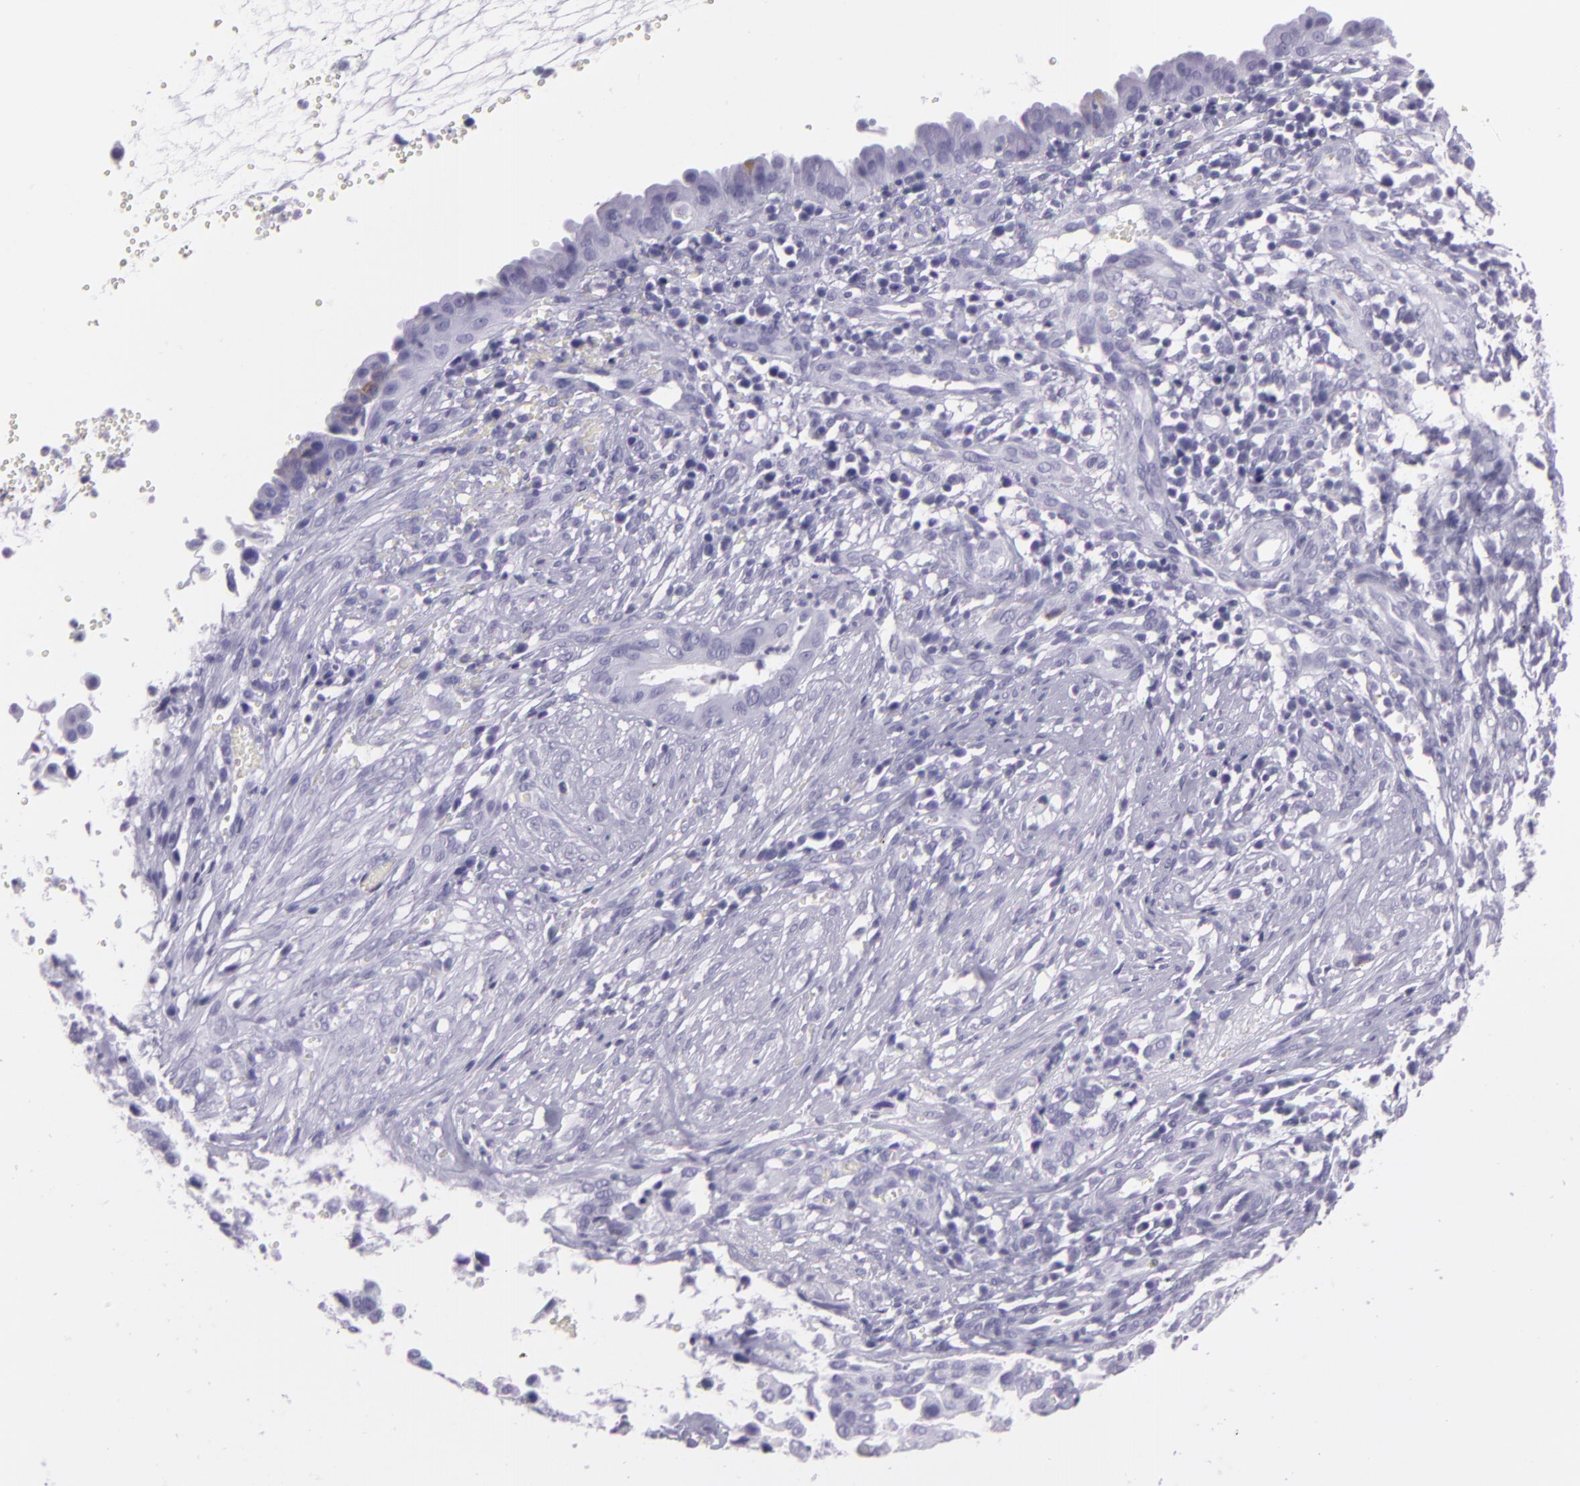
{"staining": {"intensity": "negative", "quantity": "none", "location": "none"}, "tissue": "cervical cancer", "cell_type": "Tumor cells", "image_type": "cancer", "snomed": [{"axis": "morphology", "description": "Normal tissue, NOS"}, {"axis": "morphology", "description": "Squamous cell carcinoma, NOS"}, {"axis": "topography", "description": "Cervix"}], "caption": "Protein analysis of cervical squamous cell carcinoma exhibits no significant expression in tumor cells.", "gene": "MUC6", "patient": {"sex": "female", "age": 45}}